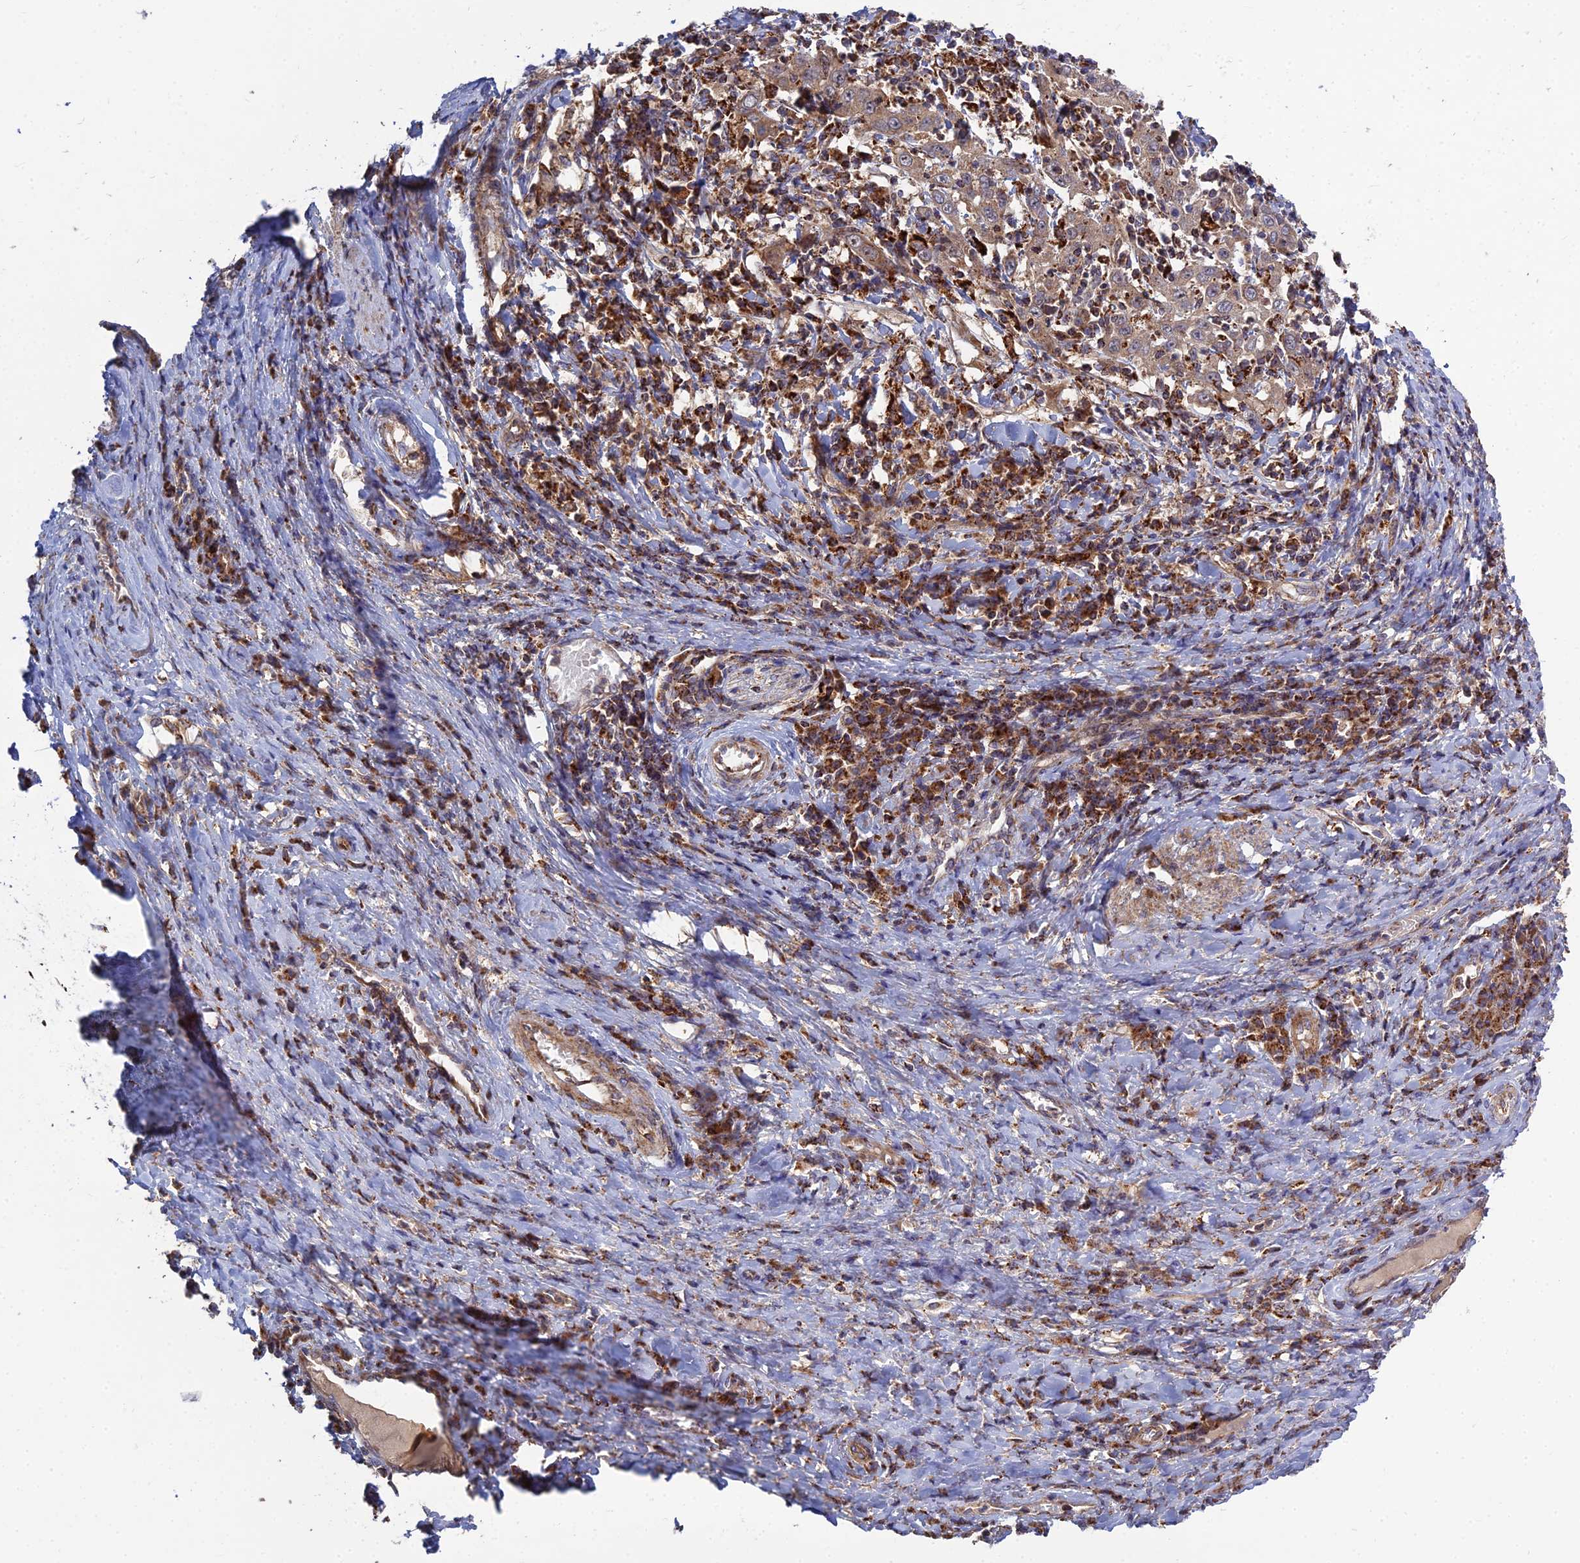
{"staining": {"intensity": "weak", "quantity": ">75%", "location": "cytoplasmic/membranous"}, "tissue": "cervical cancer", "cell_type": "Tumor cells", "image_type": "cancer", "snomed": [{"axis": "morphology", "description": "Squamous cell carcinoma, NOS"}, {"axis": "topography", "description": "Cervix"}], "caption": "Protein analysis of cervical cancer (squamous cell carcinoma) tissue demonstrates weak cytoplasmic/membranous expression in about >75% of tumor cells.", "gene": "RIC8B", "patient": {"sex": "female", "age": 46}}